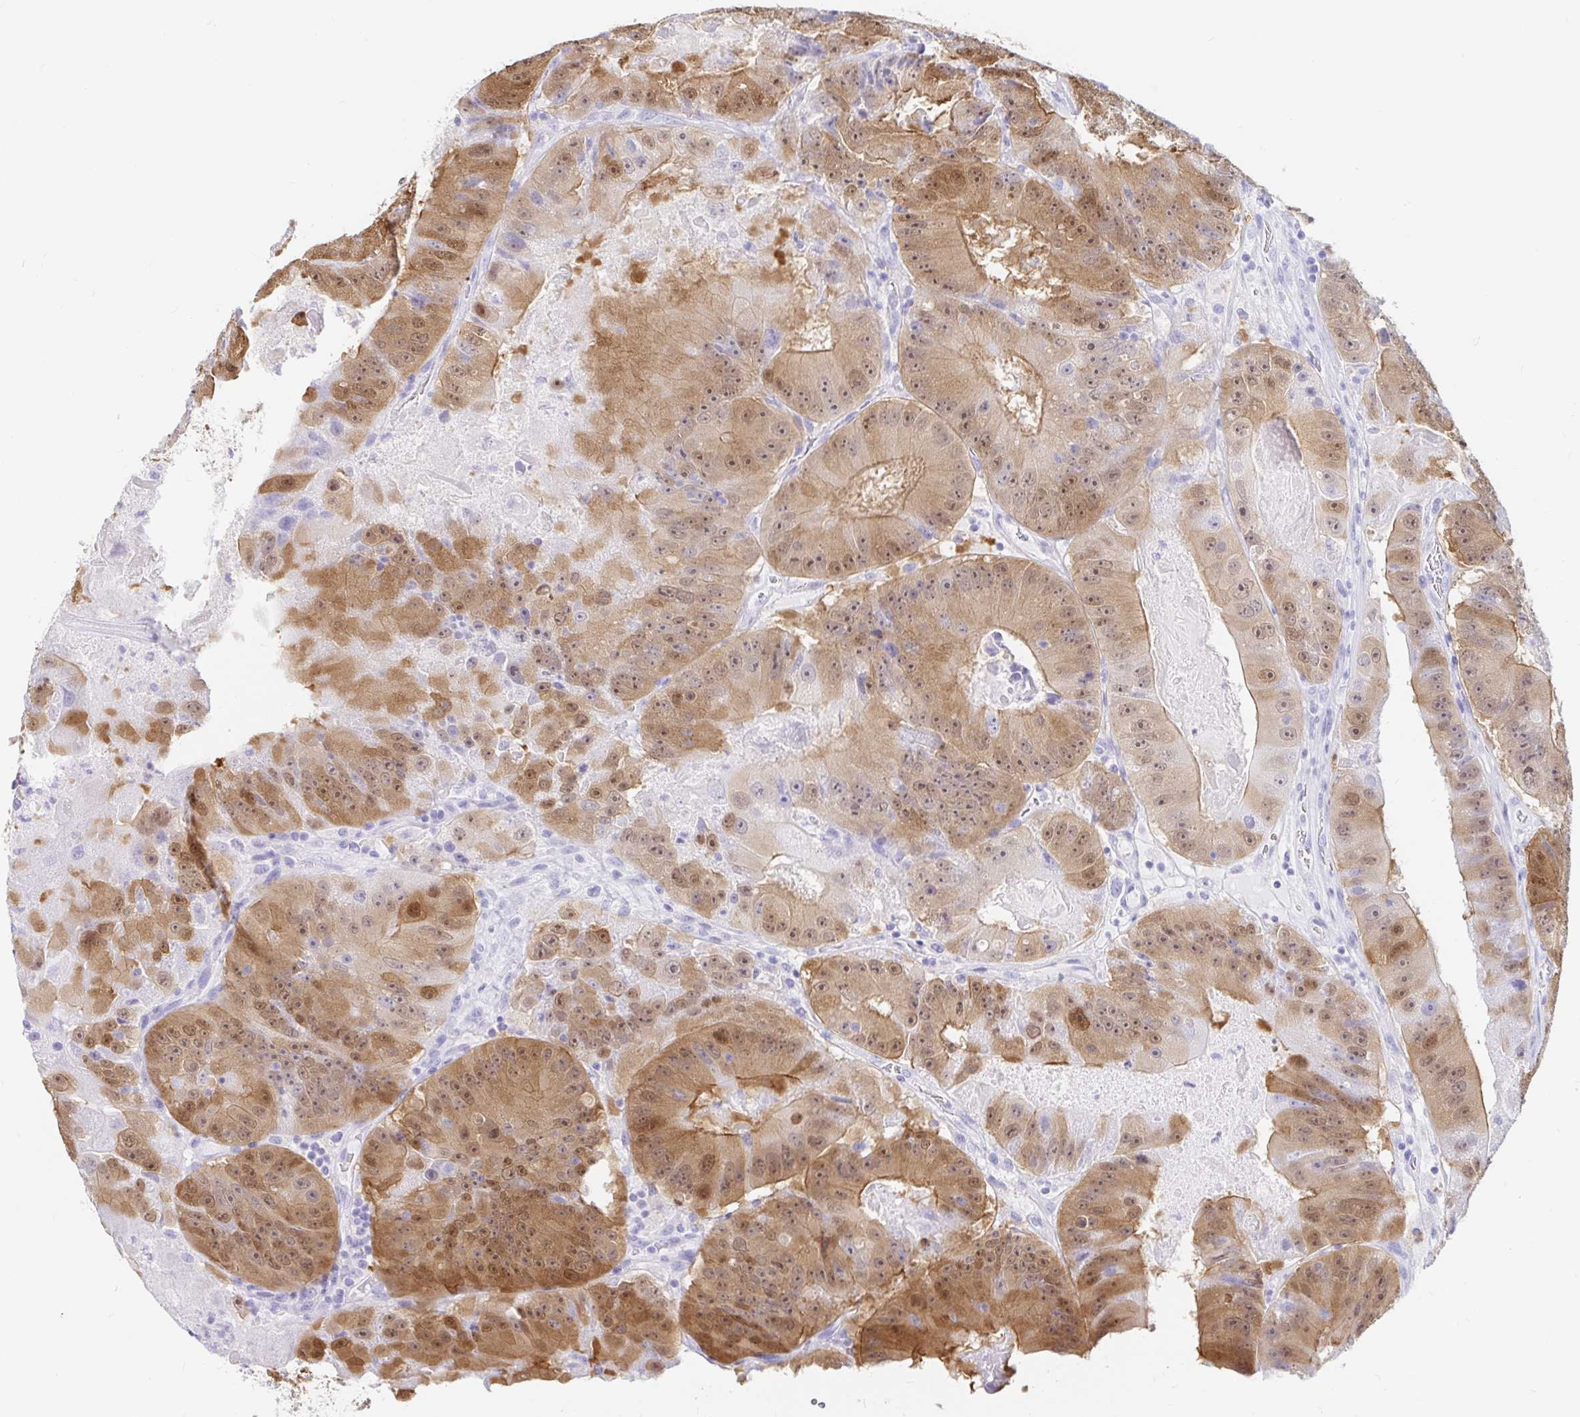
{"staining": {"intensity": "moderate", "quantity": ">75%", "location": "cytoplasmic/membranous,nuclear"}, "tissue": "colorectal cancer", "cell_type": "Tumor cells", "image_type": "cancer", "snomed": [{"axis": "morphology", "description": "Adenocarcinoma, NOS"}, {"axis": "topography", "description": "Colon"}], "caption": "DAB immunohistochemical staining of human adenocarcinoma (colorectal) reveals moderate cytoplasmic/membranous and nuclear protein staining in approximately >75% of tumor cells.", "gene": "PPP1R1B", "patient": {"sex": "female", "age": 86}}